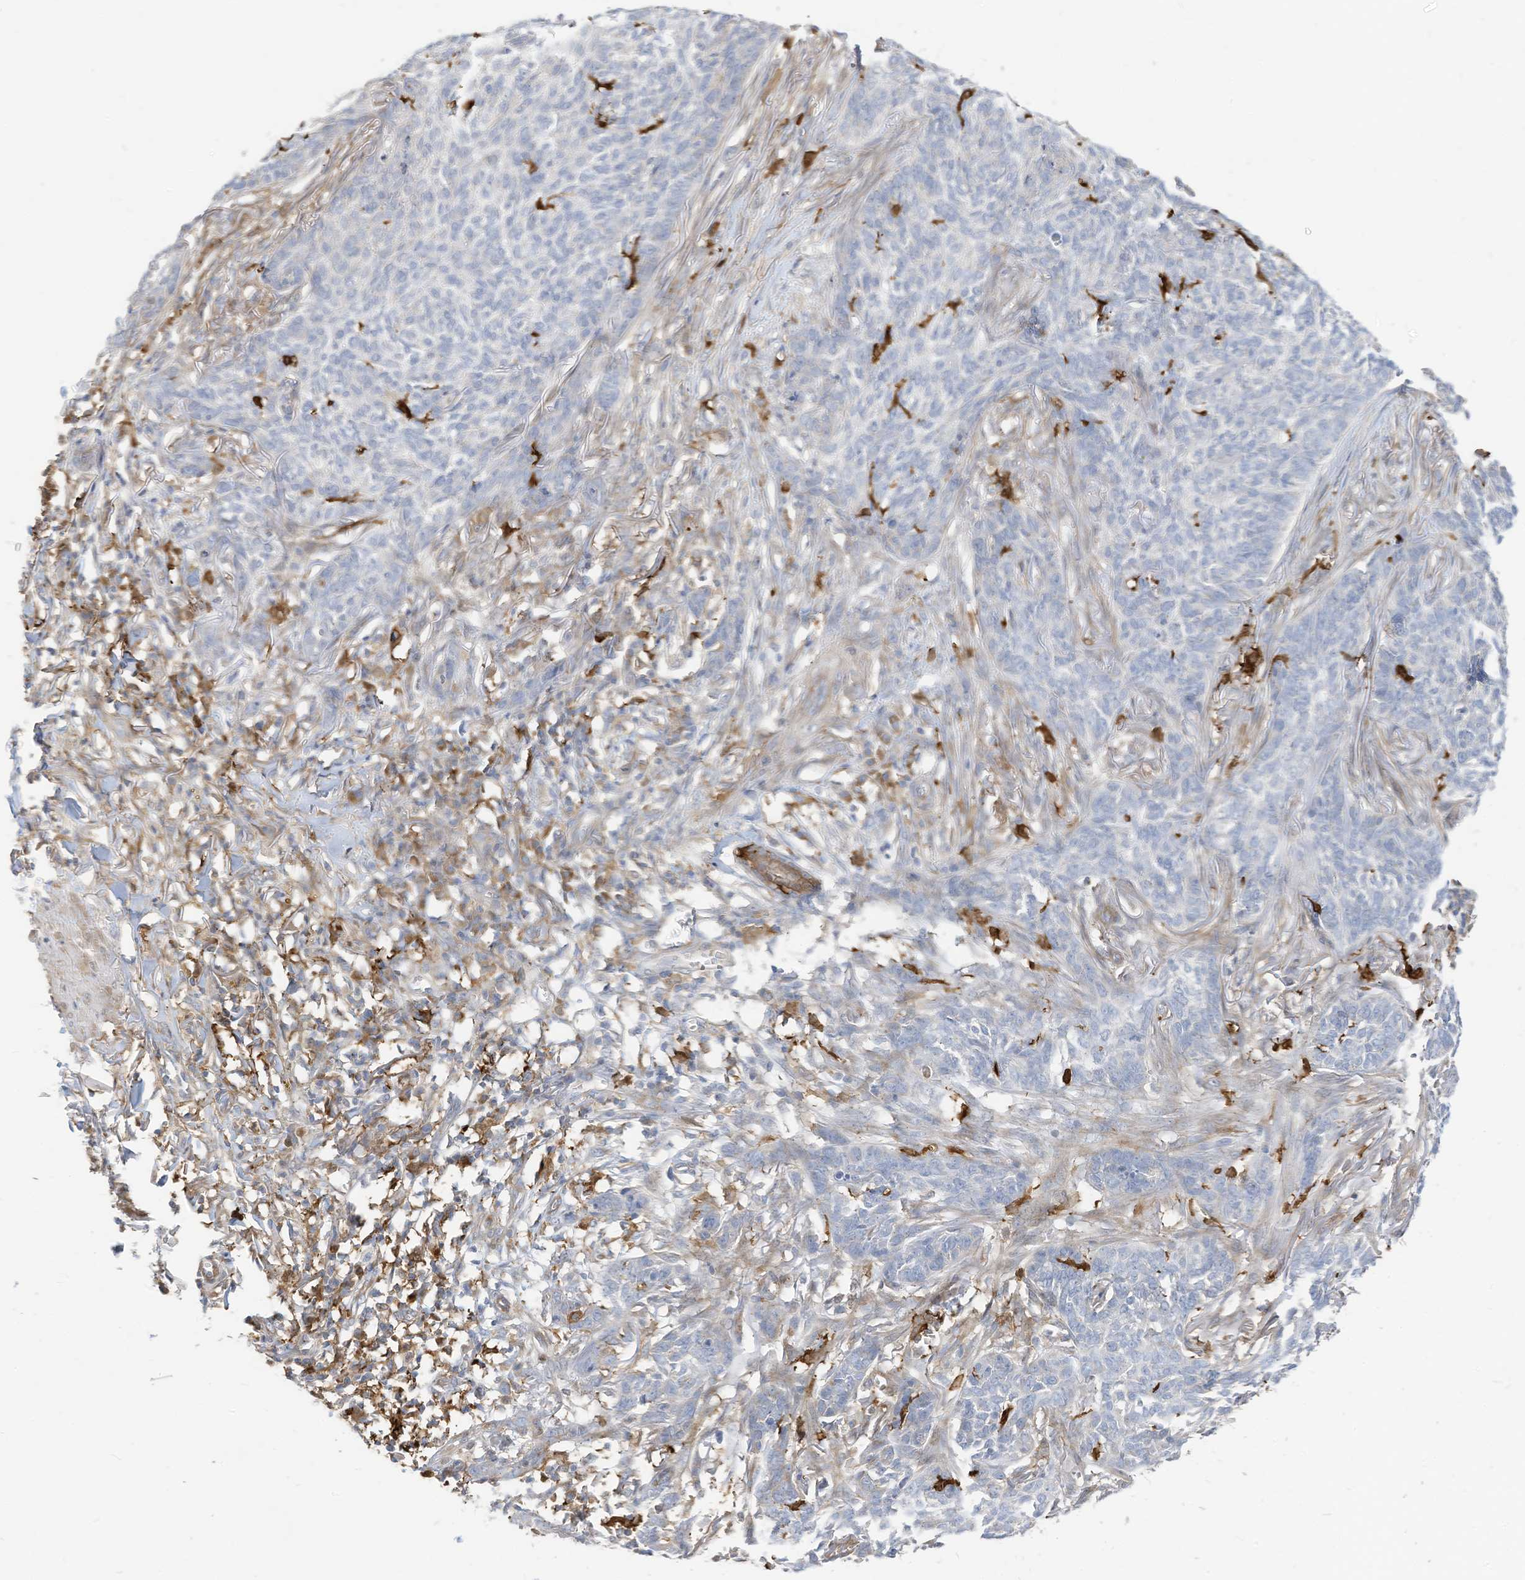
{"staining": {"intensity": "negative", "quantity": "none", "location": "none"}, "tissue": "skin cancer", "cell_type": "Tumor cells", "image_type": "cancer", "snomed": [{"axis": "morphology", "description": "Basal cell carcinoma"}, {"axis": "topography", "description": "Skin"}], "caption": "High power microscopy histopathology image of an immunohistochemistry (IHC) photomicrograph of basal cell carcinoma (skin), revealing no significant staining in tumor cells.", "gene": "ATP13A1", "patient": {"sex": "male", "age": 85}}